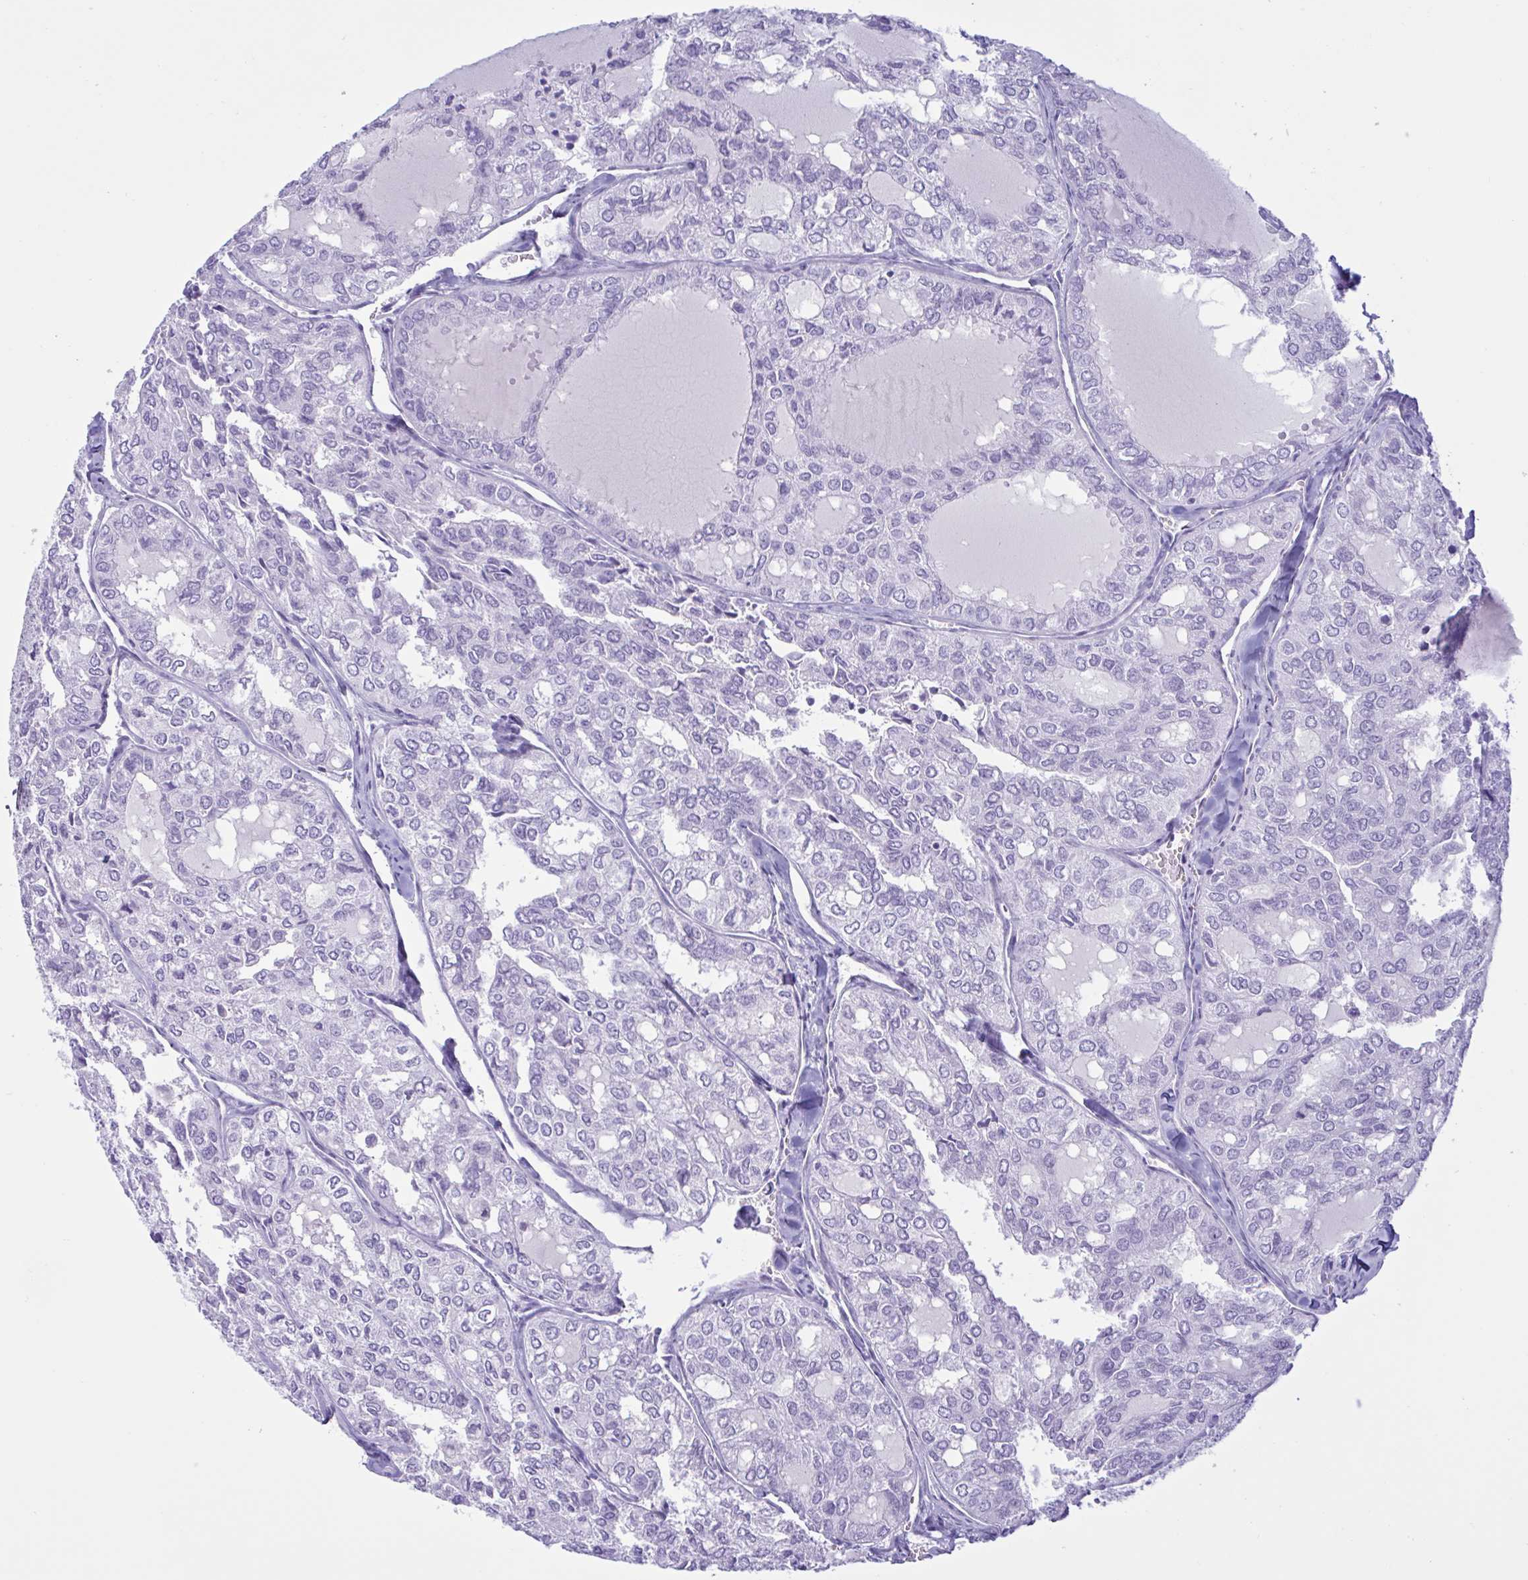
{"staining": {"intensity": "negative", "quantity": "none", "location": "none"}, "tissue": "thyroid cancer", "cell_type": "Tumor cells", "image_type": "cancer", "snomed": [{"axis": "morphology", "description": "Follicular adenoma carcinoma, NOS"}, {"axis": "topography", "description": "Thyroid gland"}], "caption": "This histopathology image is of thyroid cancer stained with immunohistochemistry (IHC) to label a protein in brown with the nuclei are counter-stained blue. There is no positivity in tumor cells. (Stains: DAB (3,3'-diaminobenzidine) immunohistochemistry (IHC) with hematoxylin counter stain, Microscopy: brightfield microscopy at high magnification).", "gene": "MRGPRG", "patient": {"sex": "male", "age": 75}}